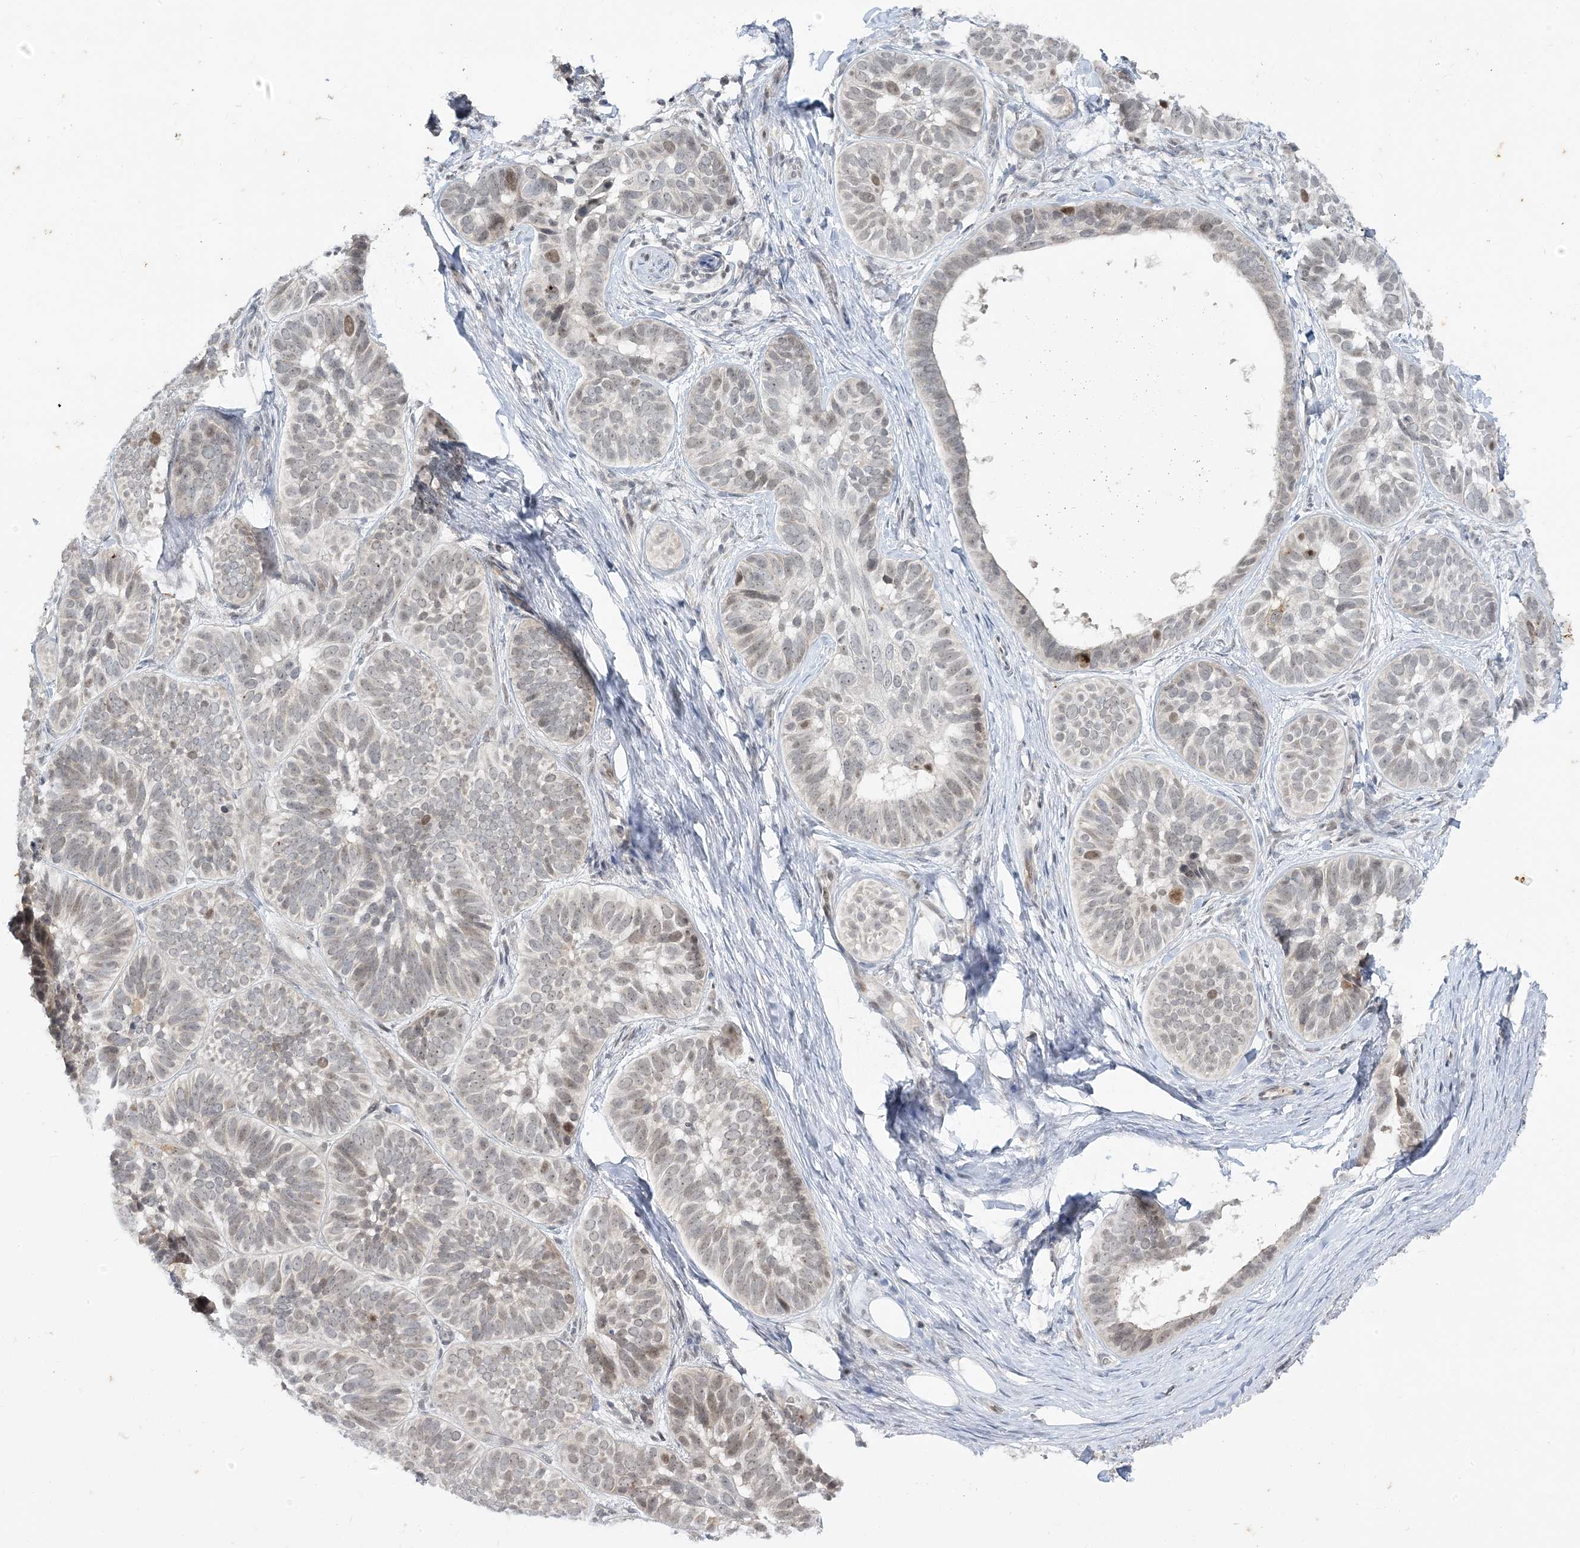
{"staining": {"intensity": "weak", "quantity": "<25%", "location": "nuclear"}, "tissue": "skin cancer", "cell_type": "Tumor cells", "image_type": "cancer", "snomed": [{"axis": "morphology", "description": "Basal cell carcinoma"}, {"axis": "topography", "description": "Skin"}], "caption": "Skin cancer (basal cell carcinoma) stained for a protein using immunohistochemistry shows no positivity tumor cells.", "gene": "LEXM", "patient": {"sex": "male", "age": 62}}